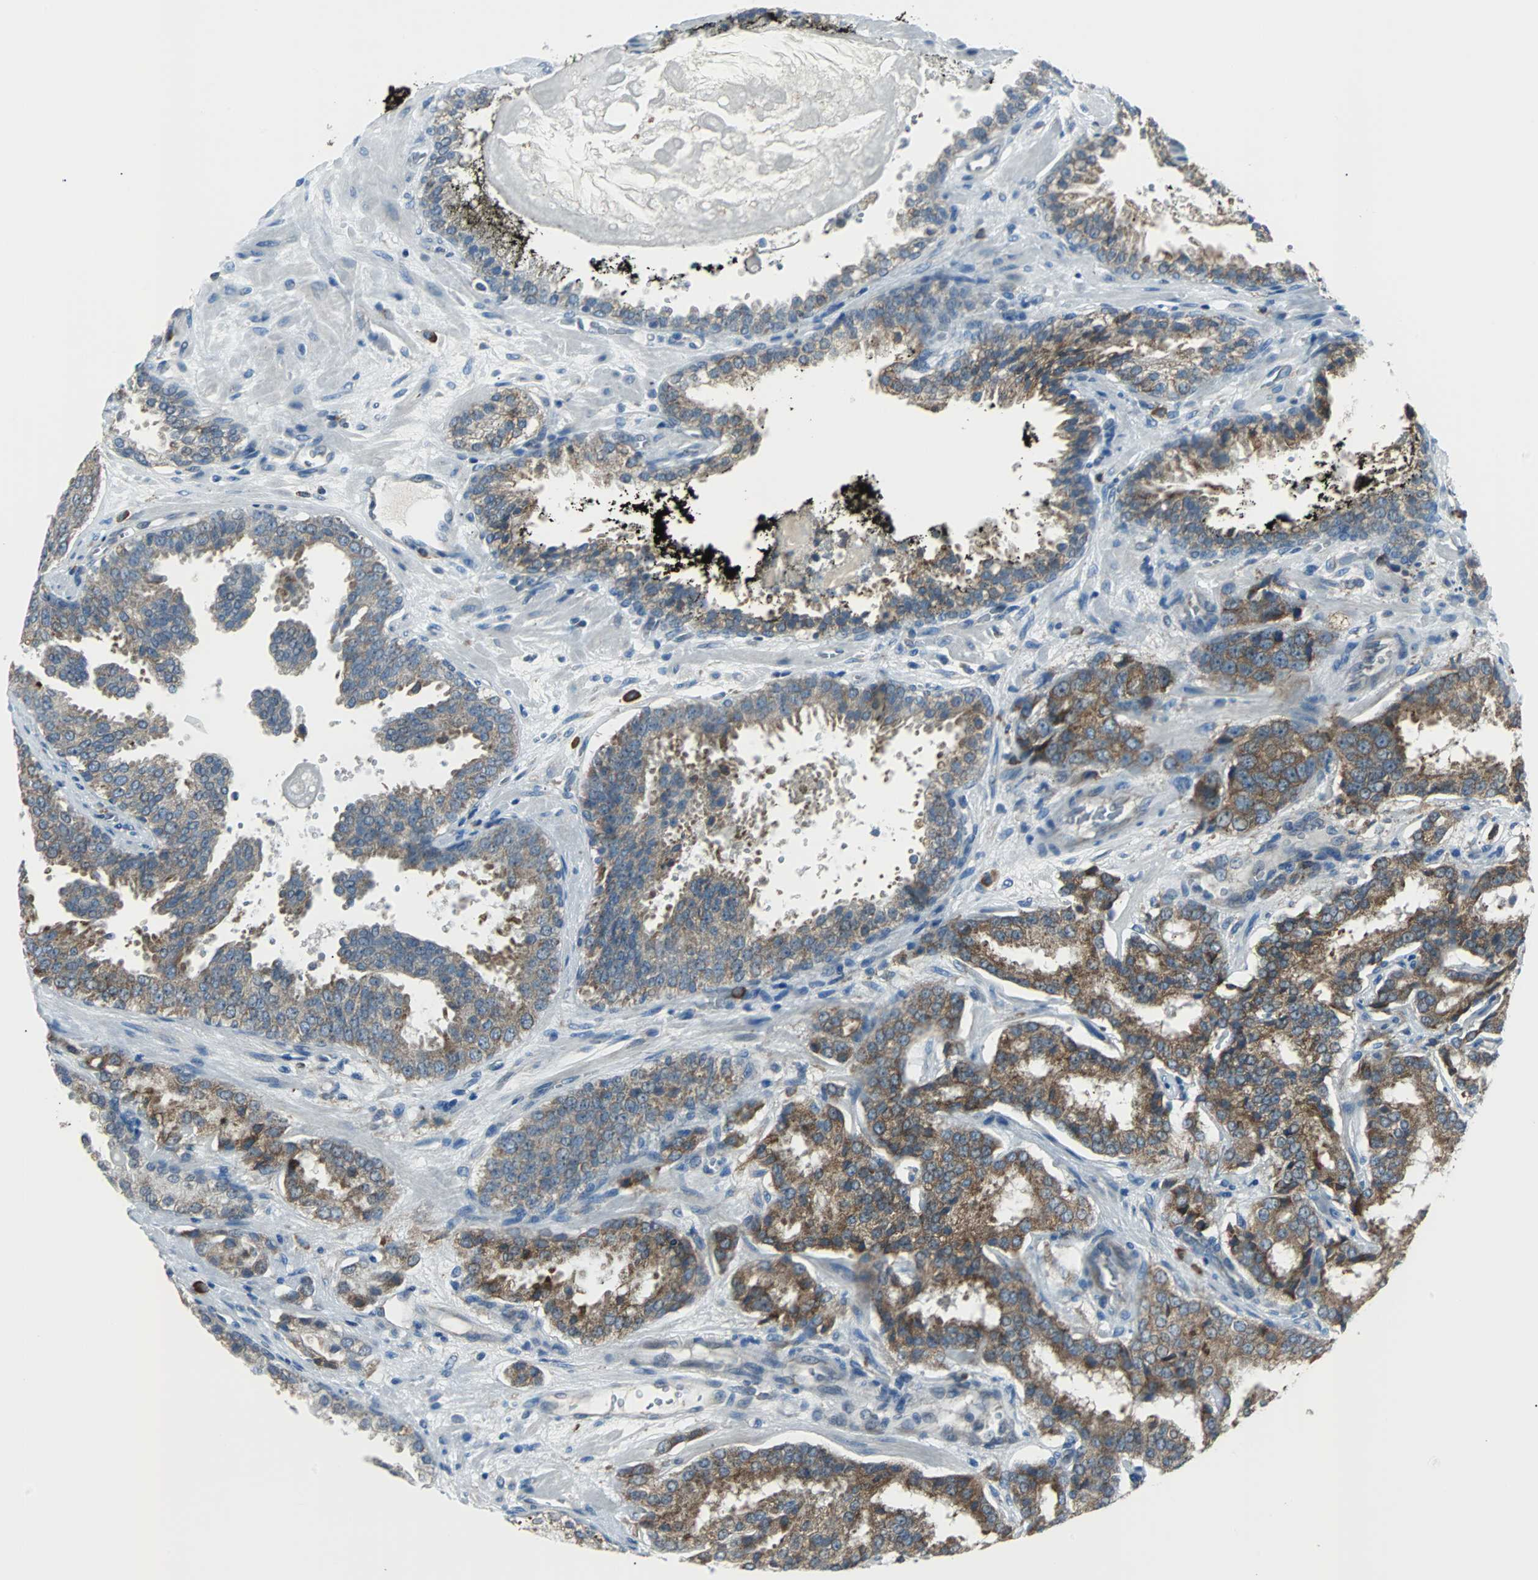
{"staining": {"intensity": "weak", "quantity": "25%-75%", "location": "cytoplasmic/membranous"}, "tissue": "prostate cancer", "cell_type": "Tumor cells", "image_type": "cancer", "snomed": [{"axis": "morphology", "description": "Adenocarcinoma, High grade"}, {"axis": "topography", "description": "Prostate"}], "caption": "IHC micrograph of neoplastic tissue: prostate cancer (adenocarcinoma (high-grade)) stained using IHC exhibits low levels of weak protein expression localized specifically in the cytoplasmic/membranous of tumor cells, appearing as a cytoplasmic/membranous brown color.", "gene": "PDIA4", "patient": {"sex": "male", "age": 58}}